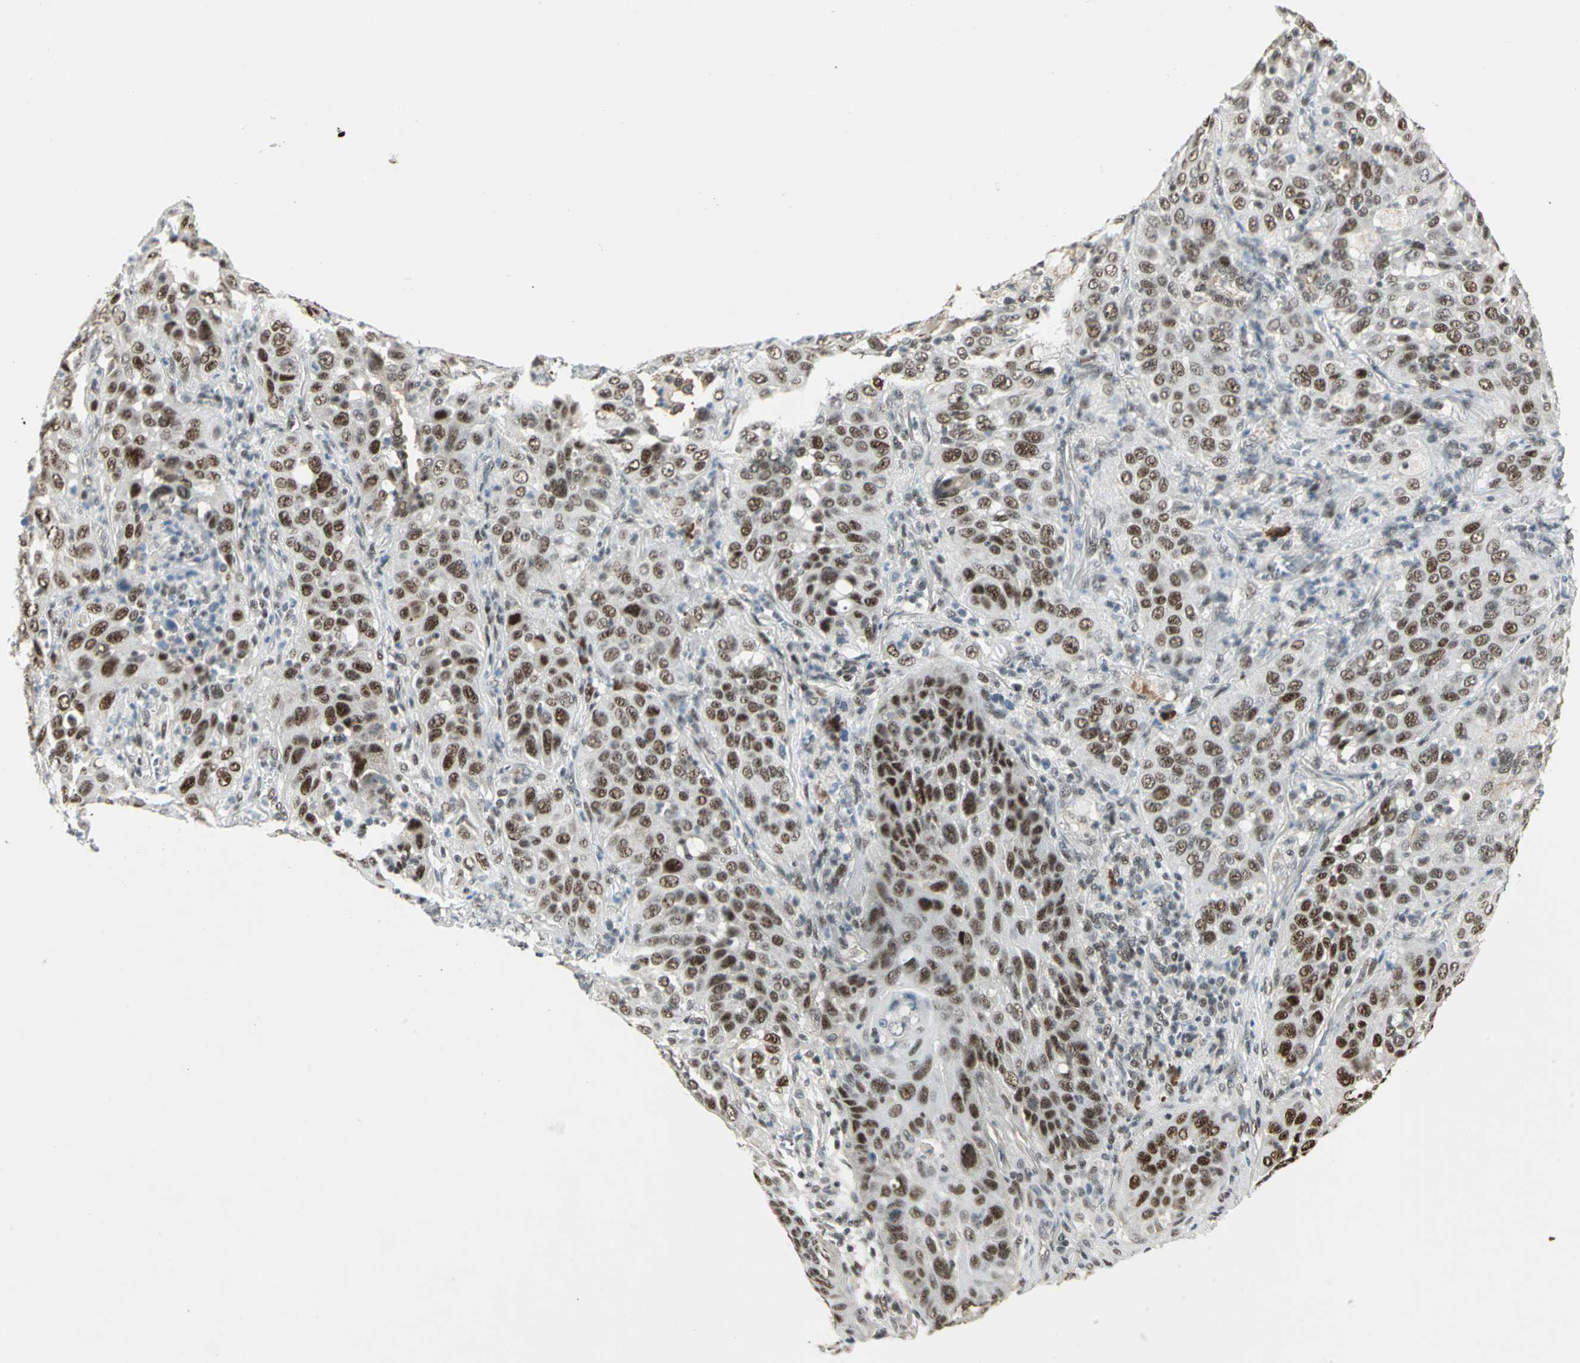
{"staining": {"intensity": "moderate", "quantity": ">75%", "location": "nuclear"}, "tissue": "lung cancer", "cell_type": "Tumor cells", "image_type": "cancer", "snomed": [{"axis": "morphology", "description": "Squamous cell carcinoma, NOS"}, {"axis": "topography", "description": "Lung"}], "caption": "Immunohistochemical staining of lung cancer (squamous cell carcinoma) exhibits moderate nuclear protein positivity in about >75% of tumor cells.", "gene": "CCNT1", "patient": {"sex": "female", "age": 67}}